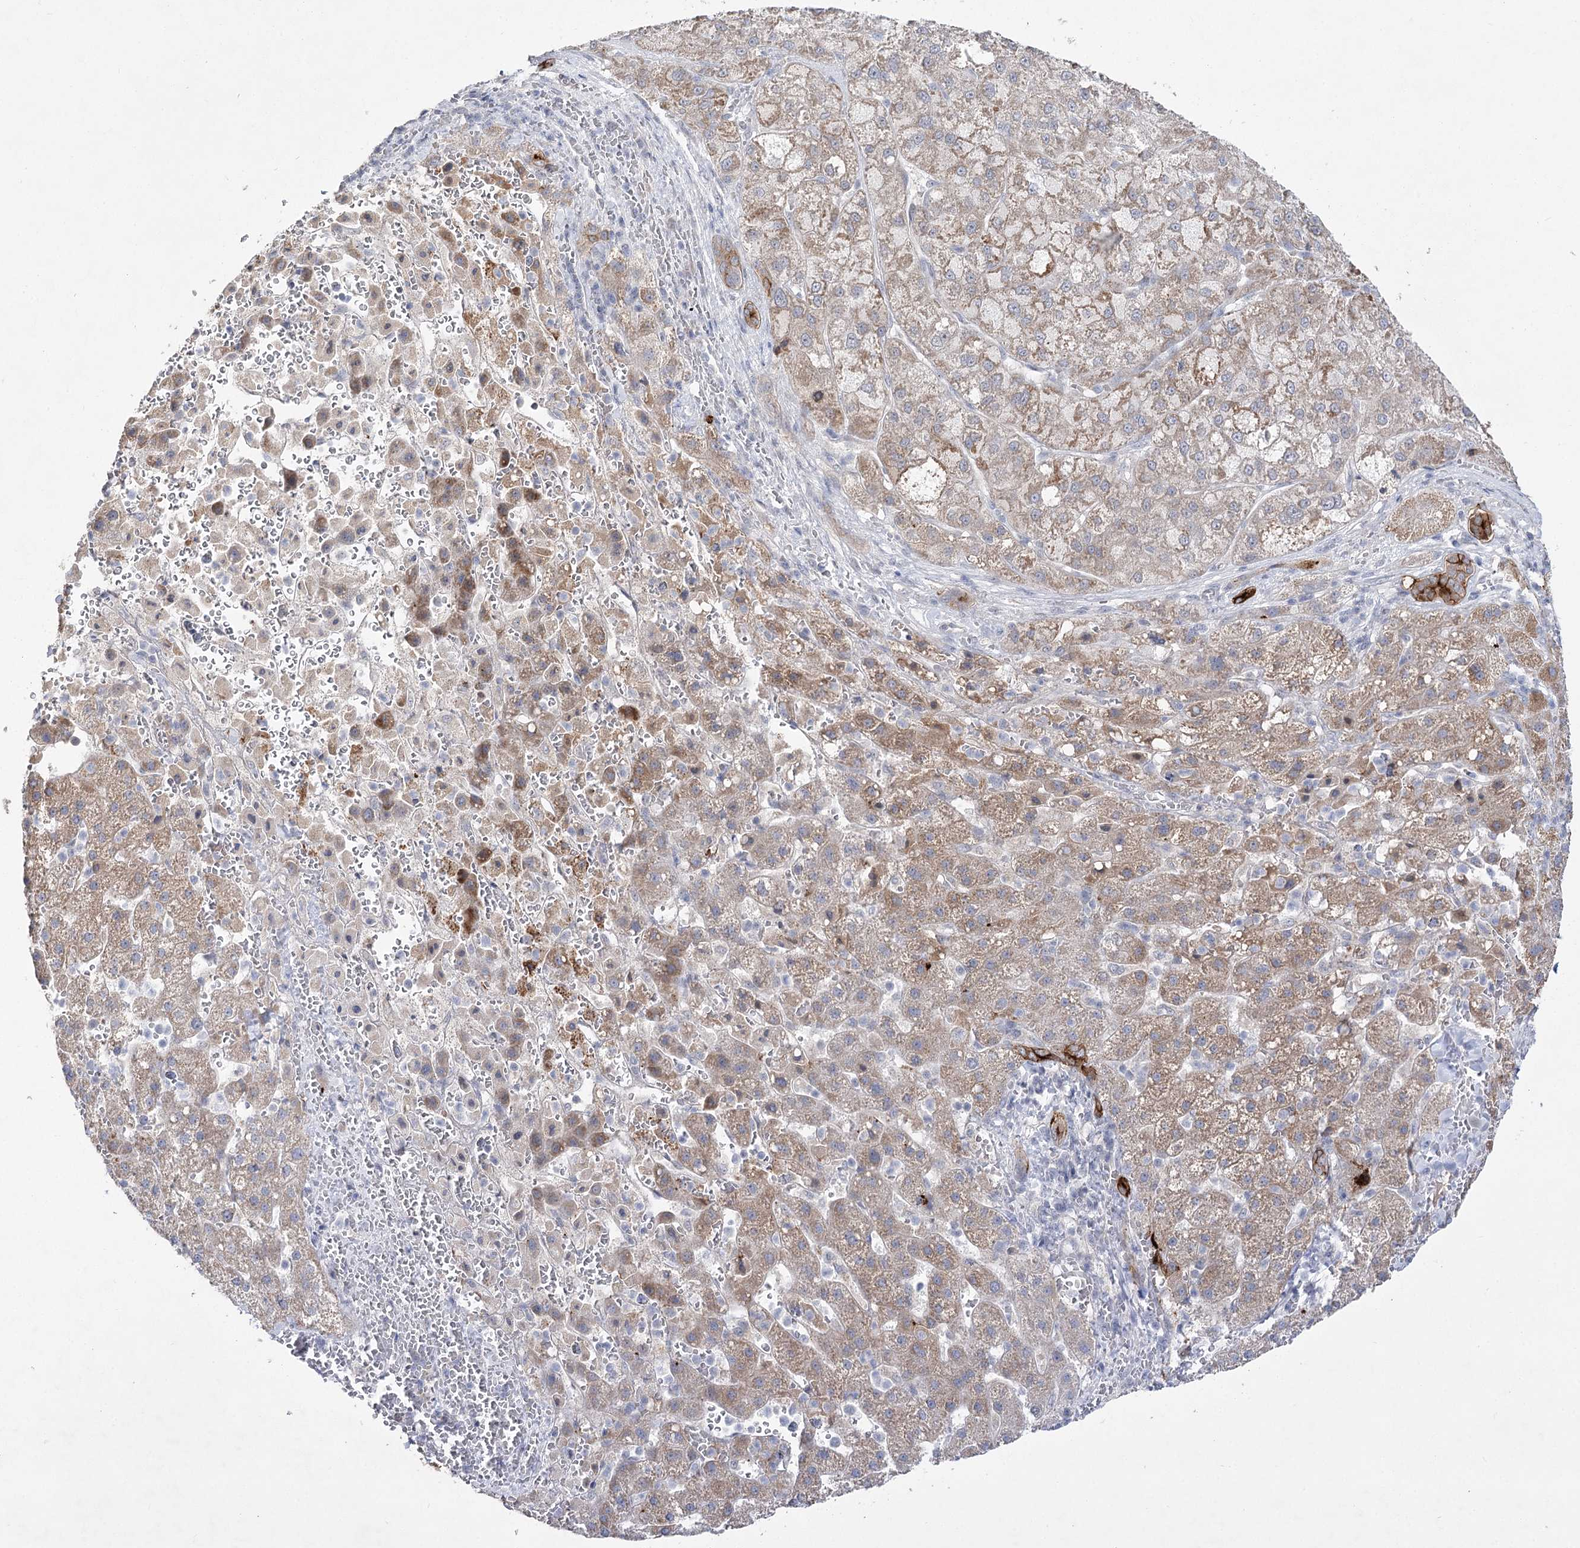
{"staining": {"intensity": "weak", "quantity": ">75%", "location": "cytoplasmic/membranous"}, "tissue": "liver cancer", "cell_type": "Tumor cells", "image_type": "cancer", "snomed": [{"axis": "morphology", "description": "Carcinoma, Hepatocellular, NOS"}, {"axis": "topography", "description": "Liver"}], "caption": "Hepatocellular carcinoma (liver) tissue displays weak cytoplasmic/membranous staining in approximately >75% of tumor cells (DAB (3,3'-diaminobenzidine) IHC, brown staining for protein, blue staining for nuclei).", "gene": "PHYHIPL", "patient": {"sex": "male", "age": 57}}